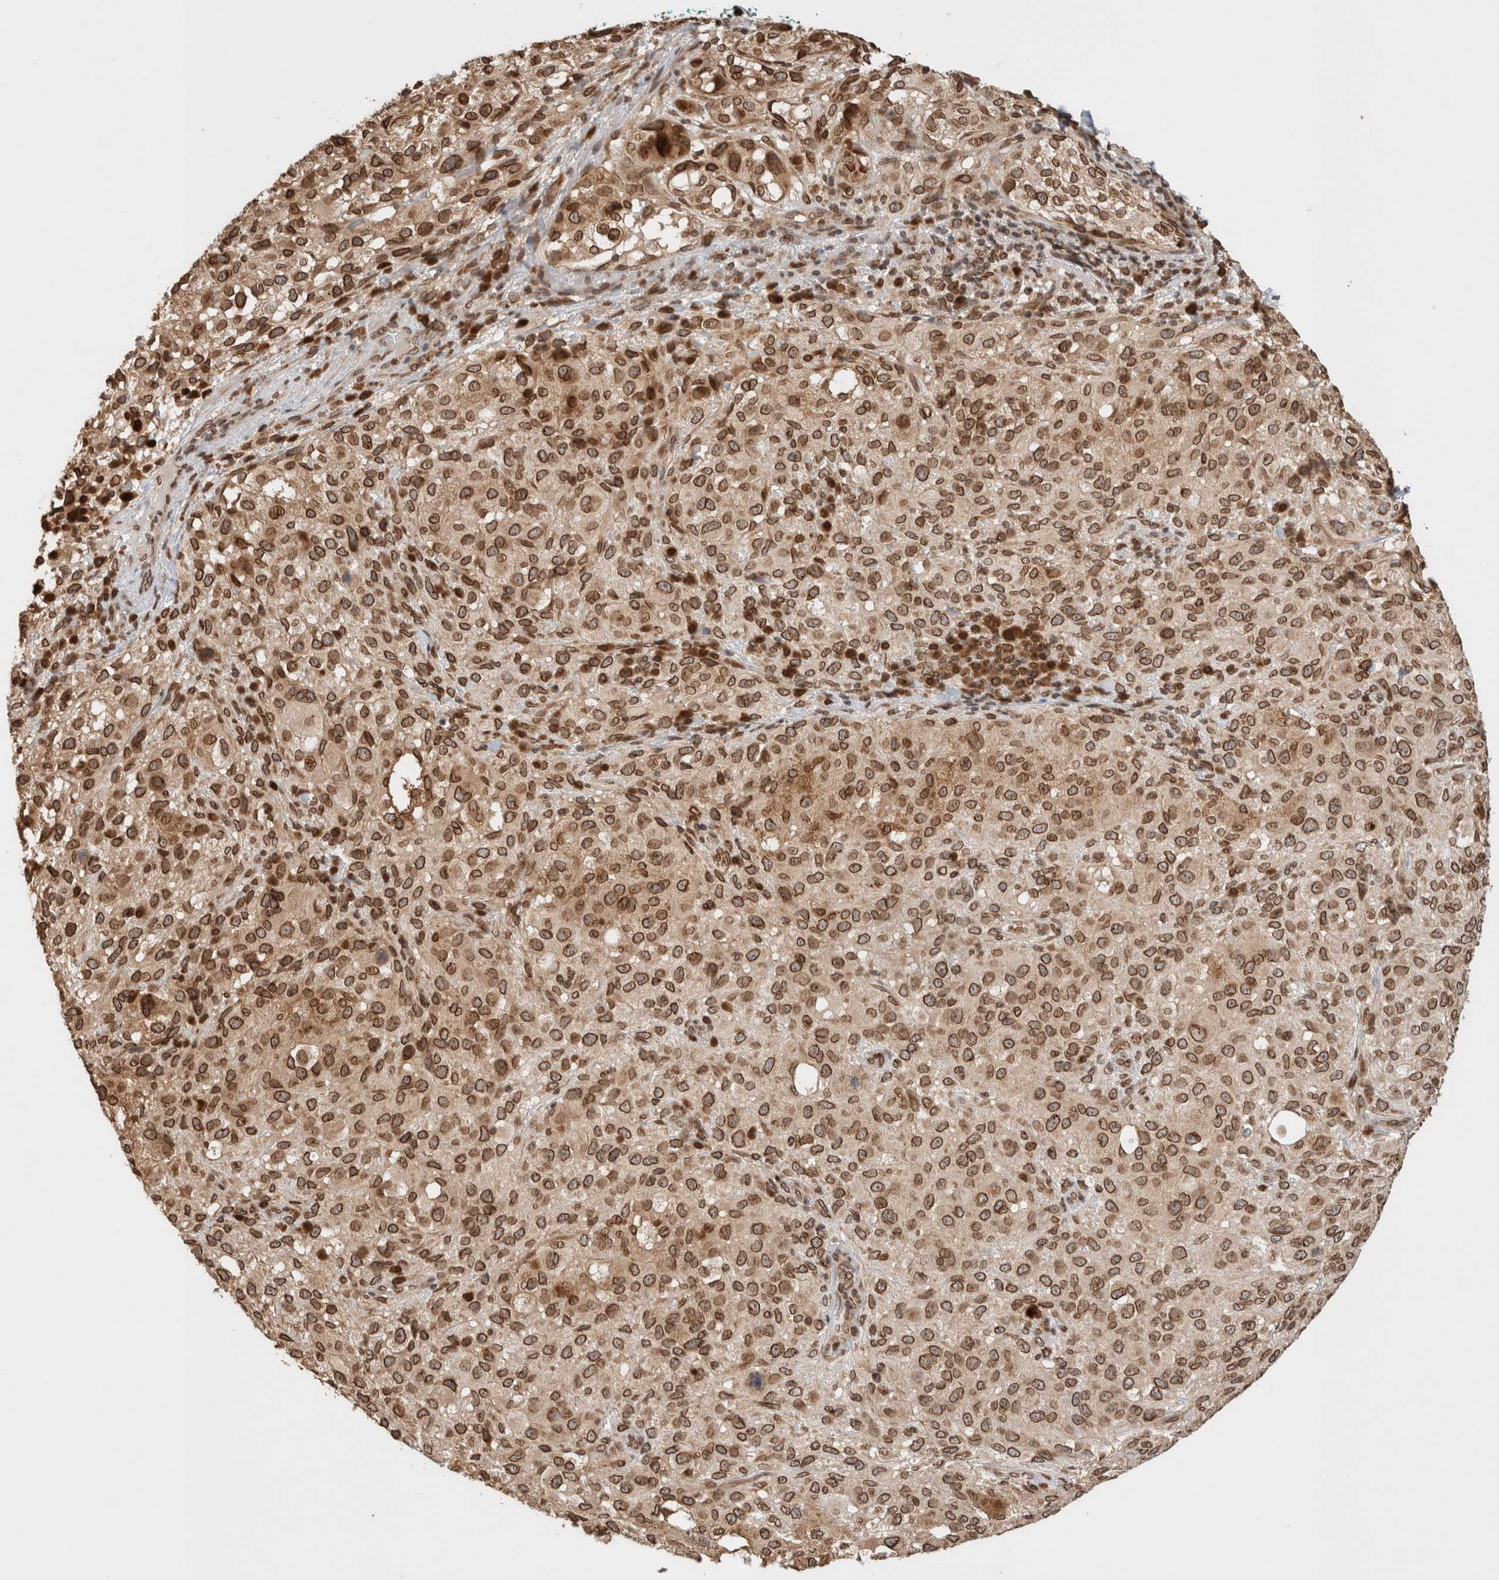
{"staining": {"intensity": "strong", "quantity": ">75%", "location": "cytoplasmic/membranous,nuclear"}, "tissue": "melanoma", "cell_type": "Tumor cells", "image_type": "cancer", "snomed": [{"axis": "morphology", "description": "Necrosis, NOS"}, {"axis": "morphology", "description": "Malignant melanoma, NOS"}, {"axis": "topography", "description": "Skin"}], "caption": "Melanoma stained for a protein reveals strong cytoplasmic/membranous and nuclear positivity in tumor cells. (Brightfield microscopy of DAB IHC at high magnification).", "gene": "TPR", "patient": {"sex": "female", "age": 87}}